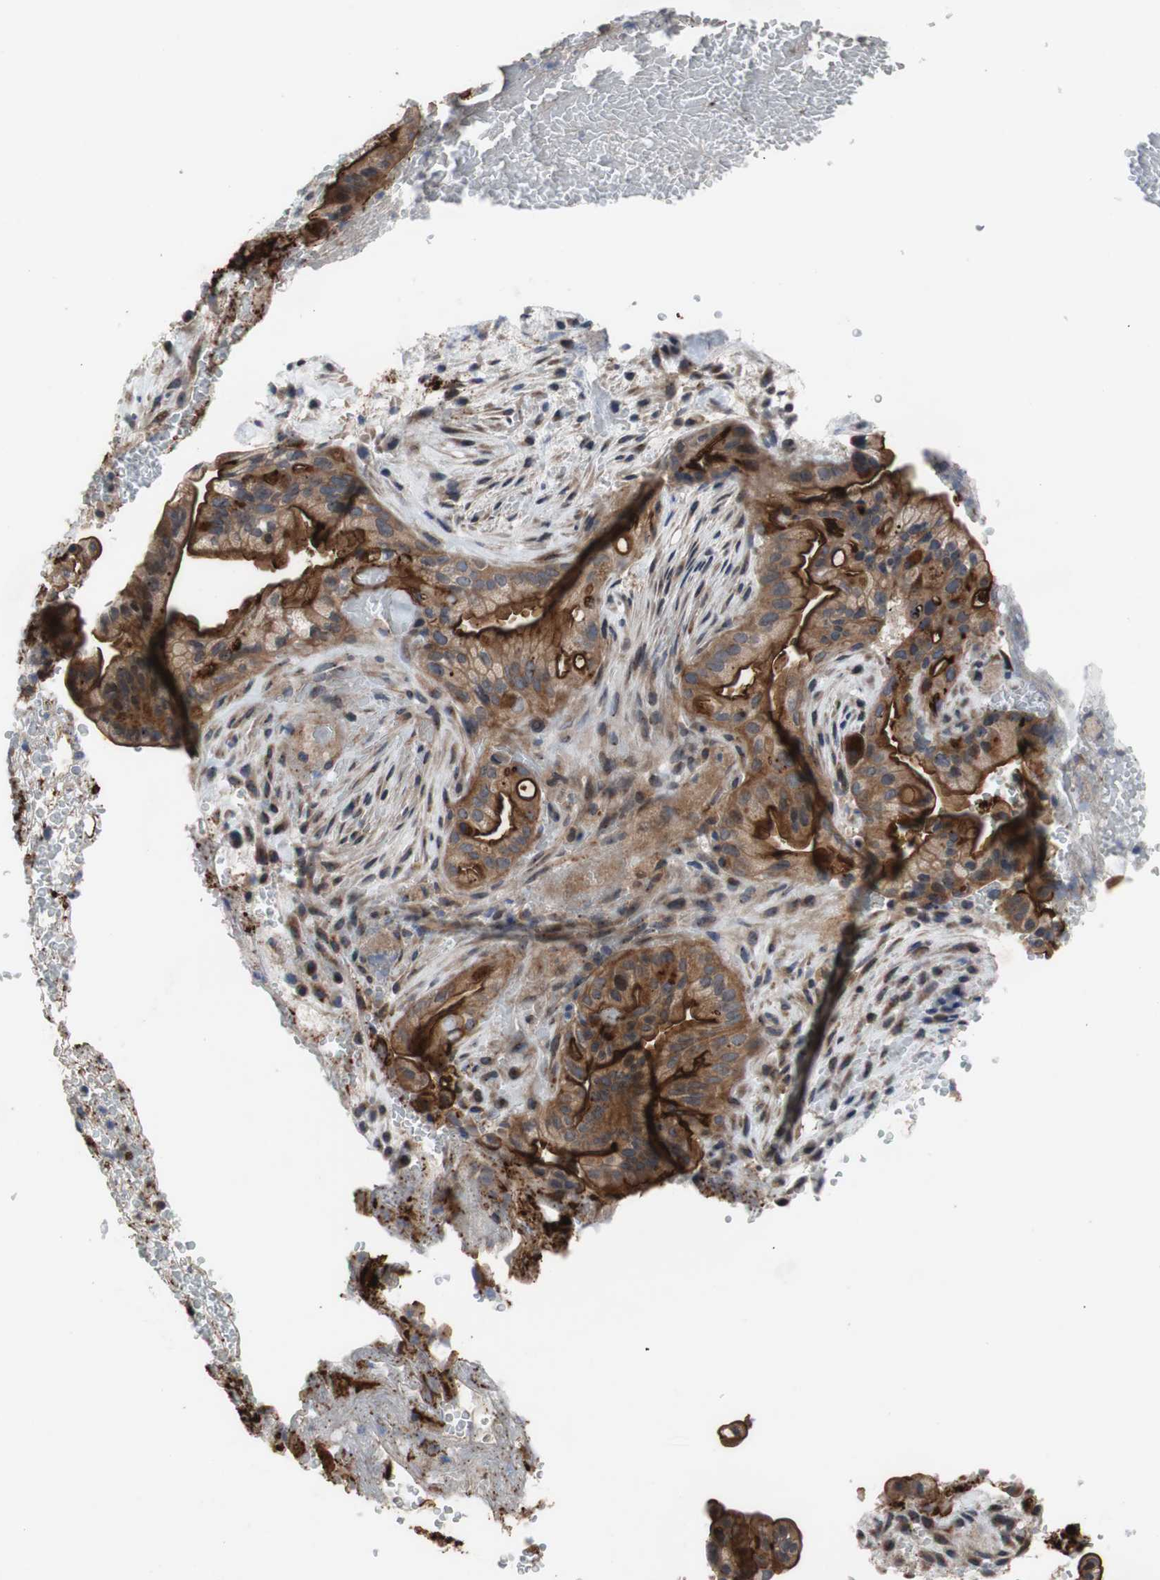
{"staining": {"intensity": "strong", "quantity": ">75%", "location": "cytoplasmic/membranous"}, "tissue": "liver cancer", "cell_type": "Tumor cells", "image_type": "cancer", "snomed": [{"axis": "morphology", "description": "Cholangiocarcinoma"}, {"axis": "topography", "description": "Liver"}], "caption": "Strong cytoplasmic/membranous positivity is present in about >75% of tumor cells in cholangiocarcinoma (liver).", "gene": "OAZ1", "patient": {"sex": "female", "age": 68}}